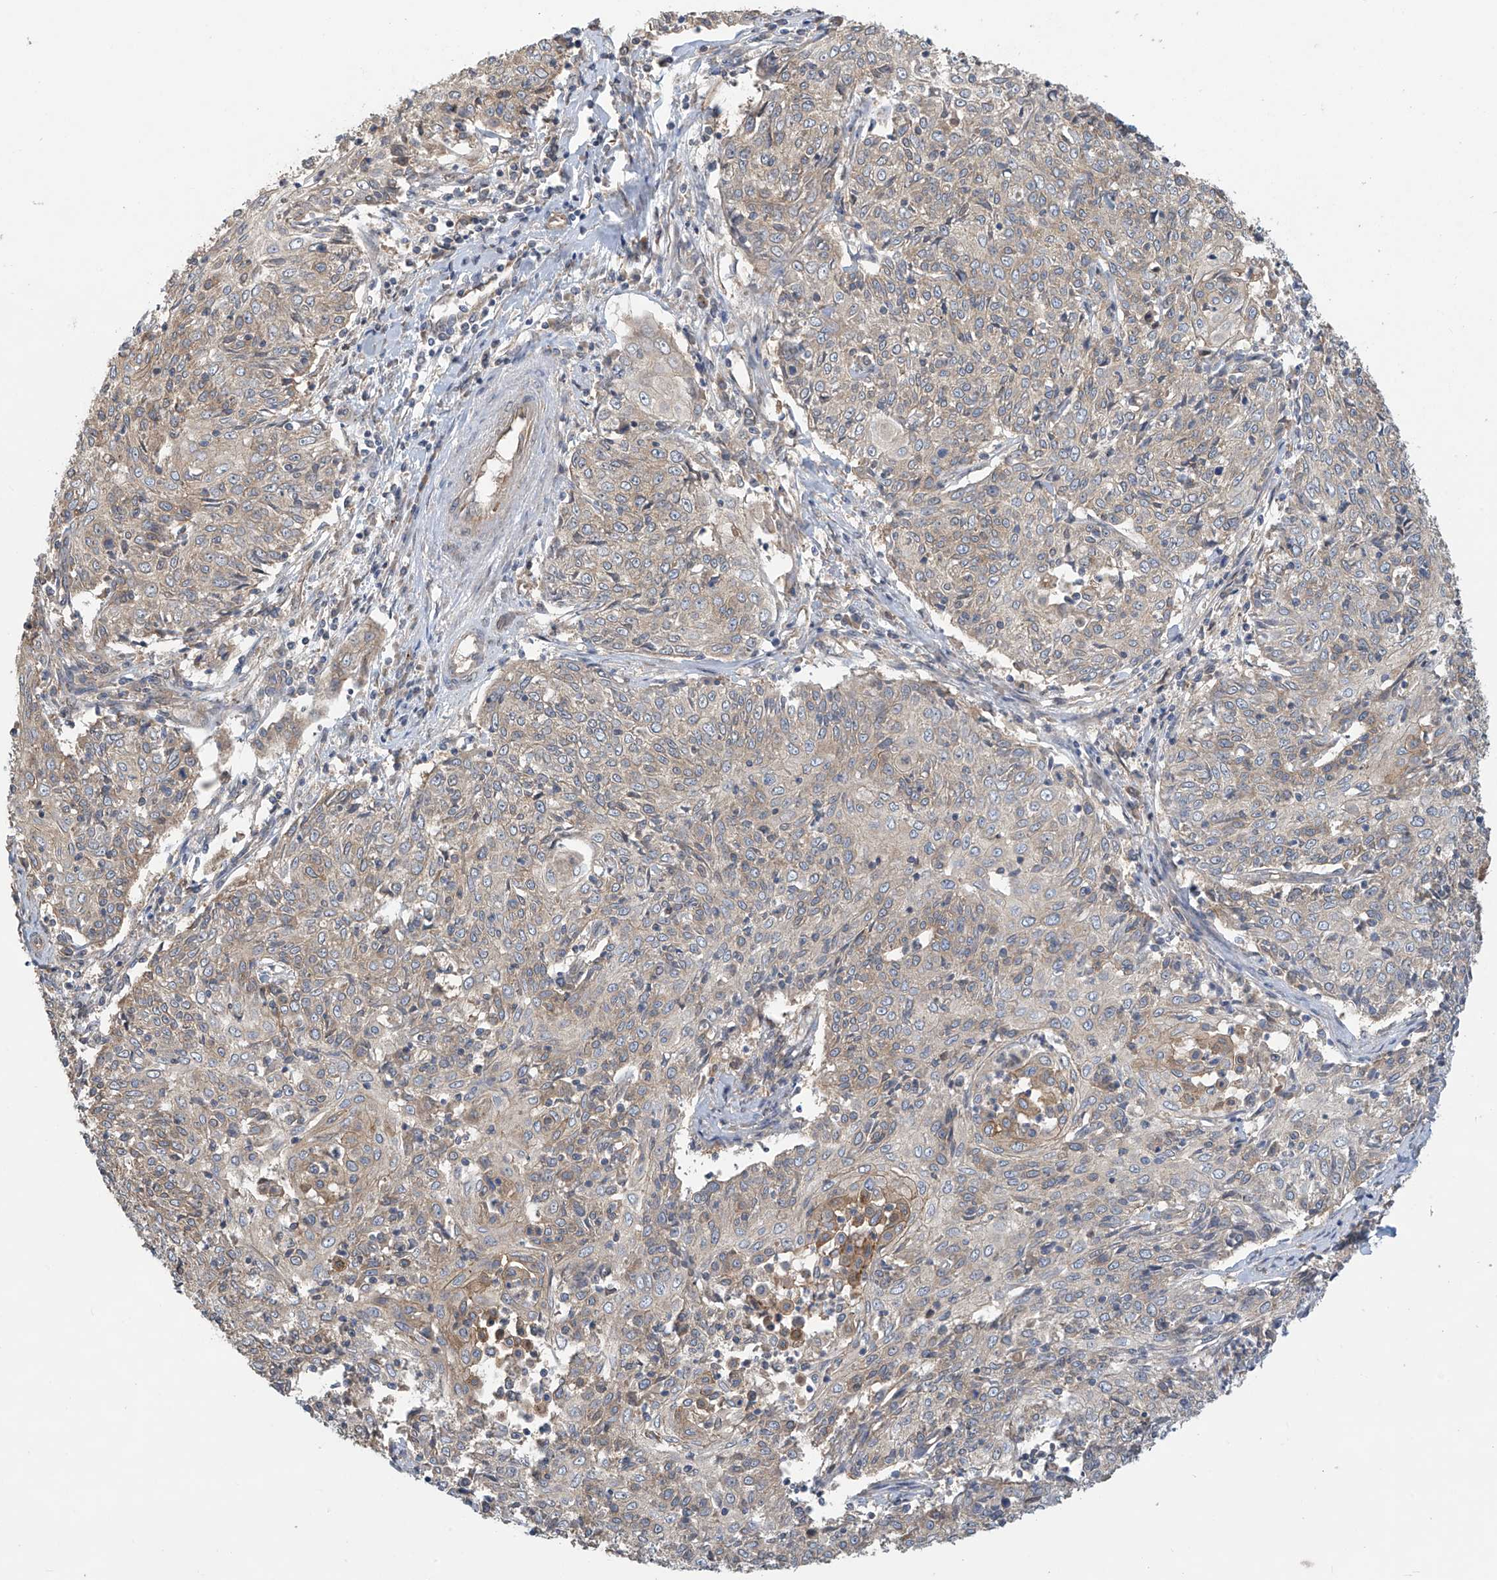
{"staining": {"intensity": "weak", "quantity": "<25%", "location": "cytoplasmic/membranous"}, "tissue": "cervical cancer", "cell_type": "Tumor cells", "image_type": "cancer", "snomed": [{"axis": "morphology", "description": "Squamous cell carcinoma, NOS"}, {"axis": "topography", "description": "Cervix"}], "caption": "The immunohistochemistry photomicrograph has no significant expression in tumor cells of squamous cell carcinoma (cervical) tissue.", "gene": "PHACTR4", "patient": {"sex": "female", "age": 48}}